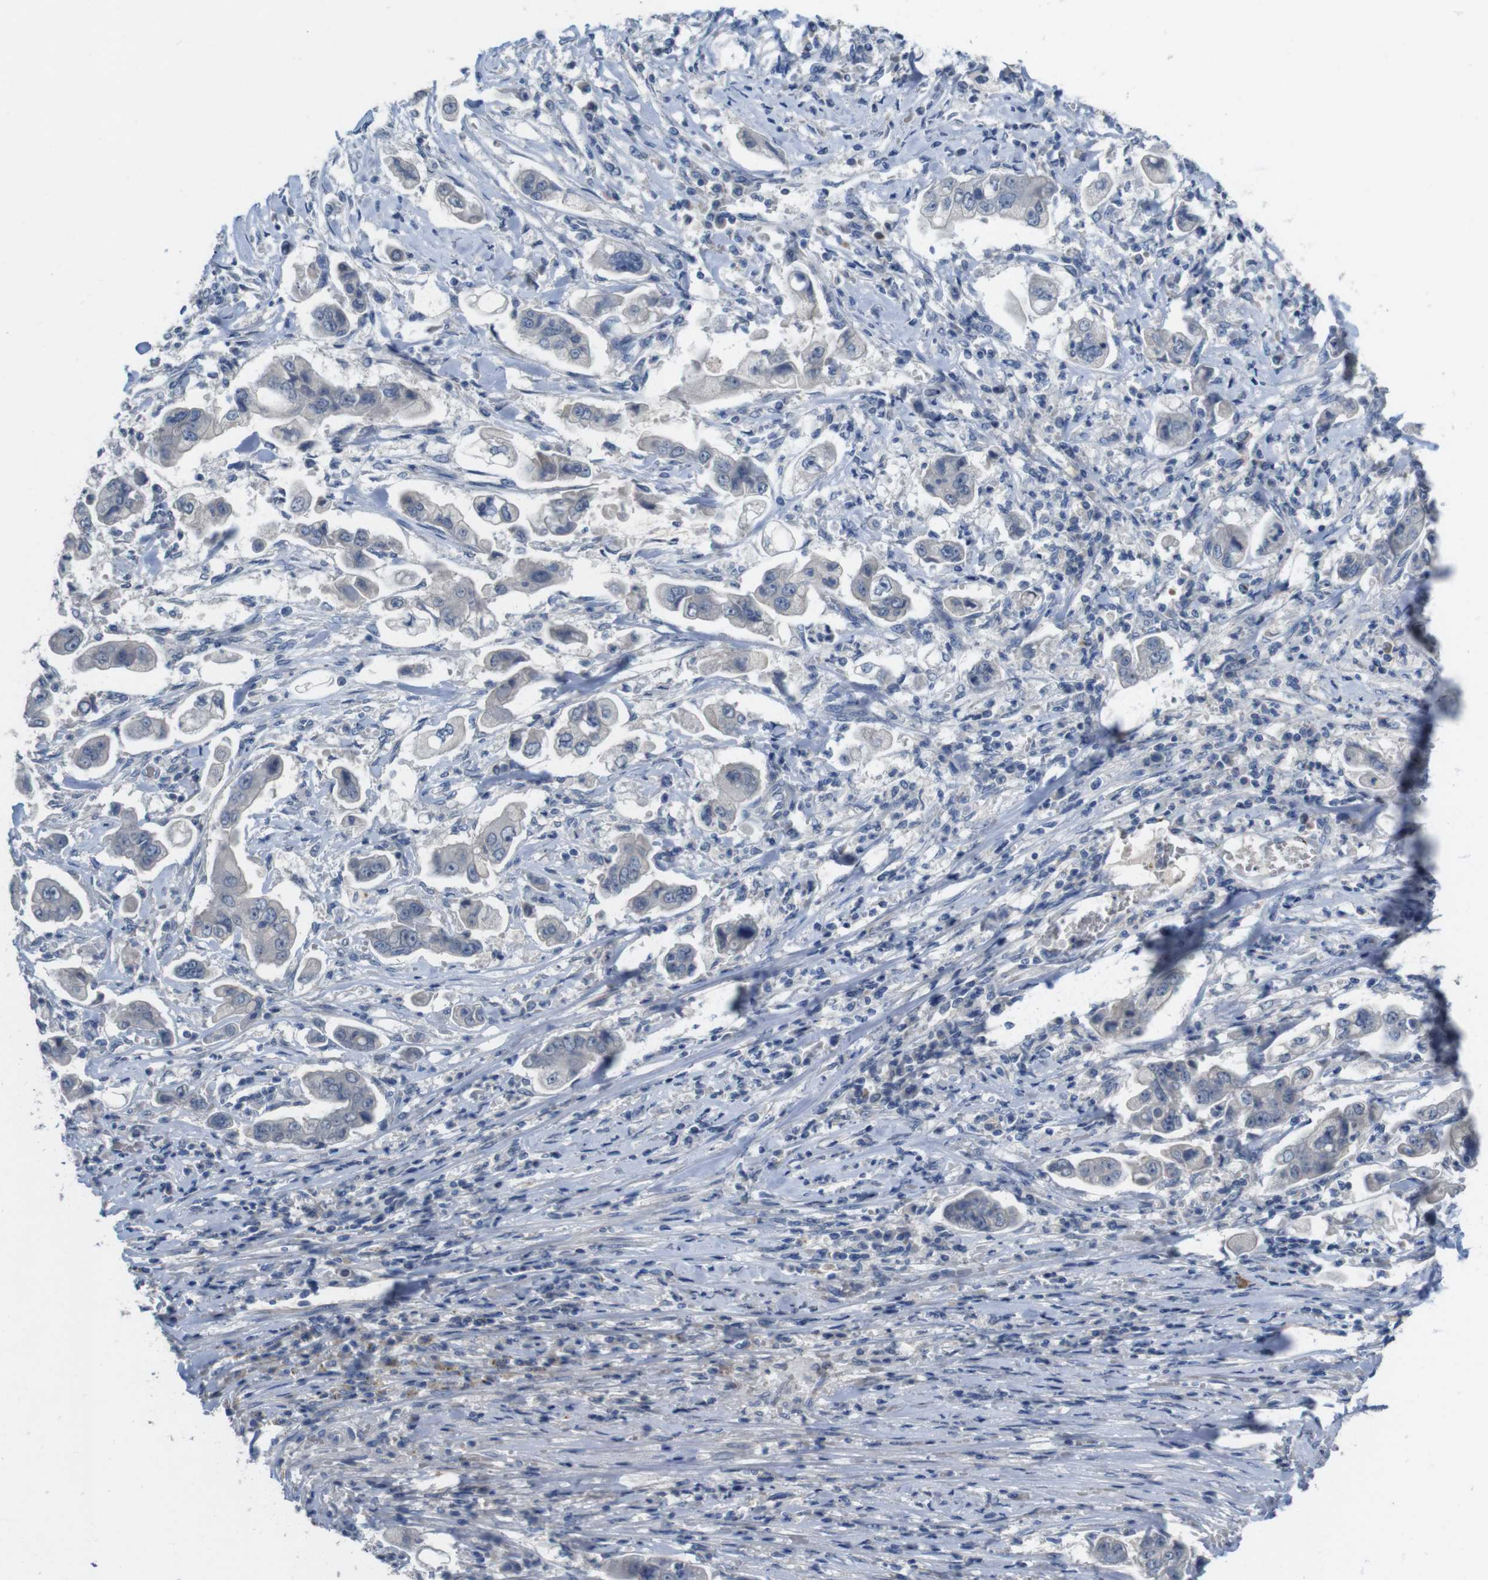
{"staining": {"intensity": "negative", "quantity": "none", "location": "none"}, "tissue": "stomach cancer", "cell_type": "Tumor cells", "image_type": "cancer", "snomed": [{"axis": "morphology", "description": "Adenocarcinoma, NOS"}, {"axis": "topography", "description": "Stomach"}], "caption": "High power microscopy histopathology image of an immunohistochemistry (IHC) micrograph of adenocarcinoma (stomach), revealing no significant staining in tumor cells.", "gene": "SLC2A8", "patient": {"sex": "male", "age": 62}}